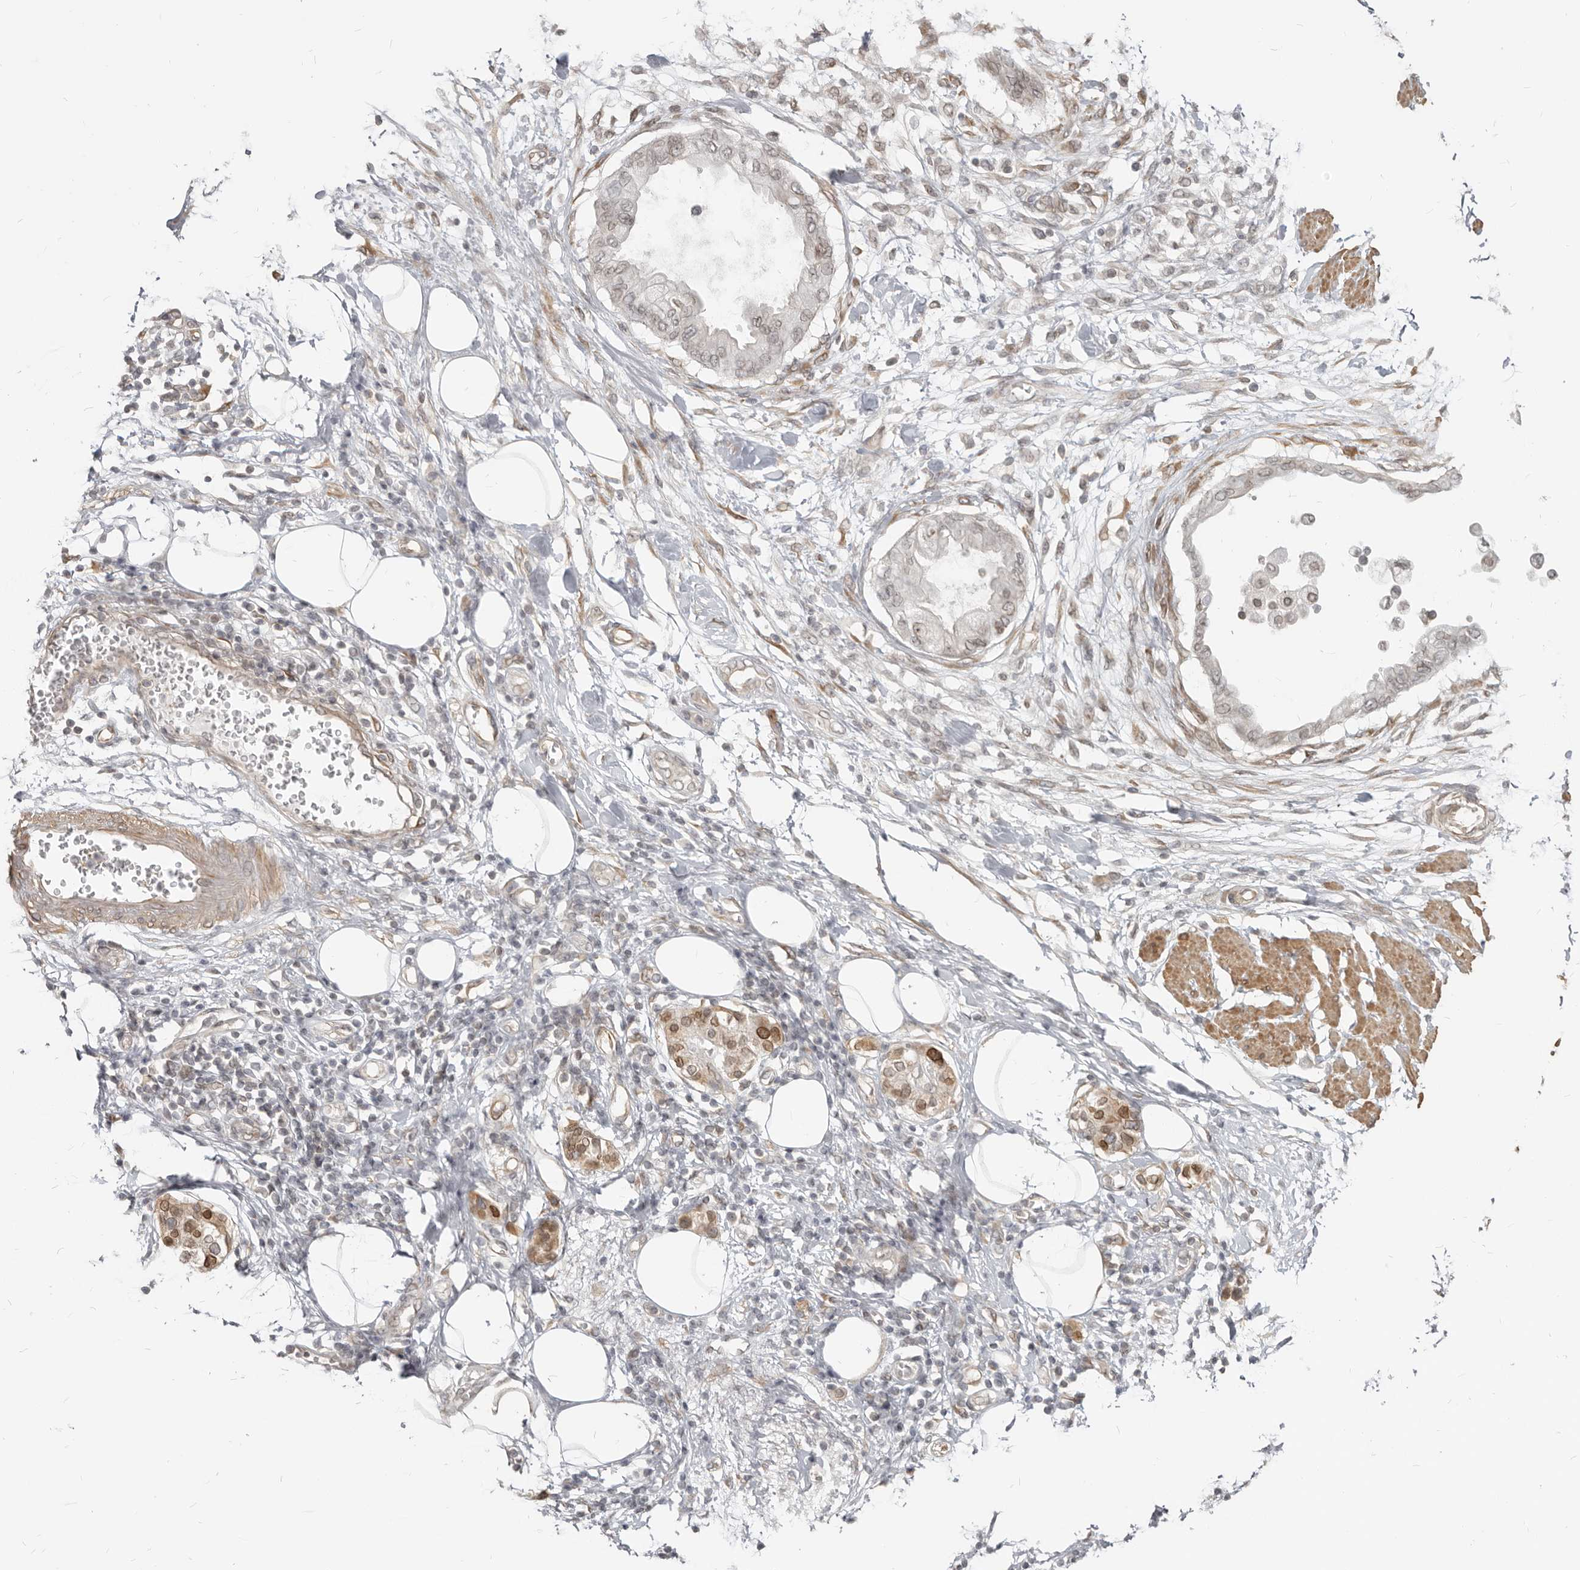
{"staining": {"intensity": "weak", "quantity": "<25%", "location": "nuclear"}, "tissue": "pancreatic cancer", "cell_type": "Tumor cells", "image_type": "cancer", "snomed": [{"axis": "morphology", "description": "Normal tissue, NOS"}, {"axis": "morphology", "description": "Adenocarcinoma, NOS"}, {"axis": "topography", "description": "Pancreas"}, {"axis": "topography", "description": "Duodenum"}], "caption": "Tumor cells are negative for protein expression in human adenocarcinoma (pancreatic).", "gene": "NUP153", "patient": {"sex": "female", "age": 60}}